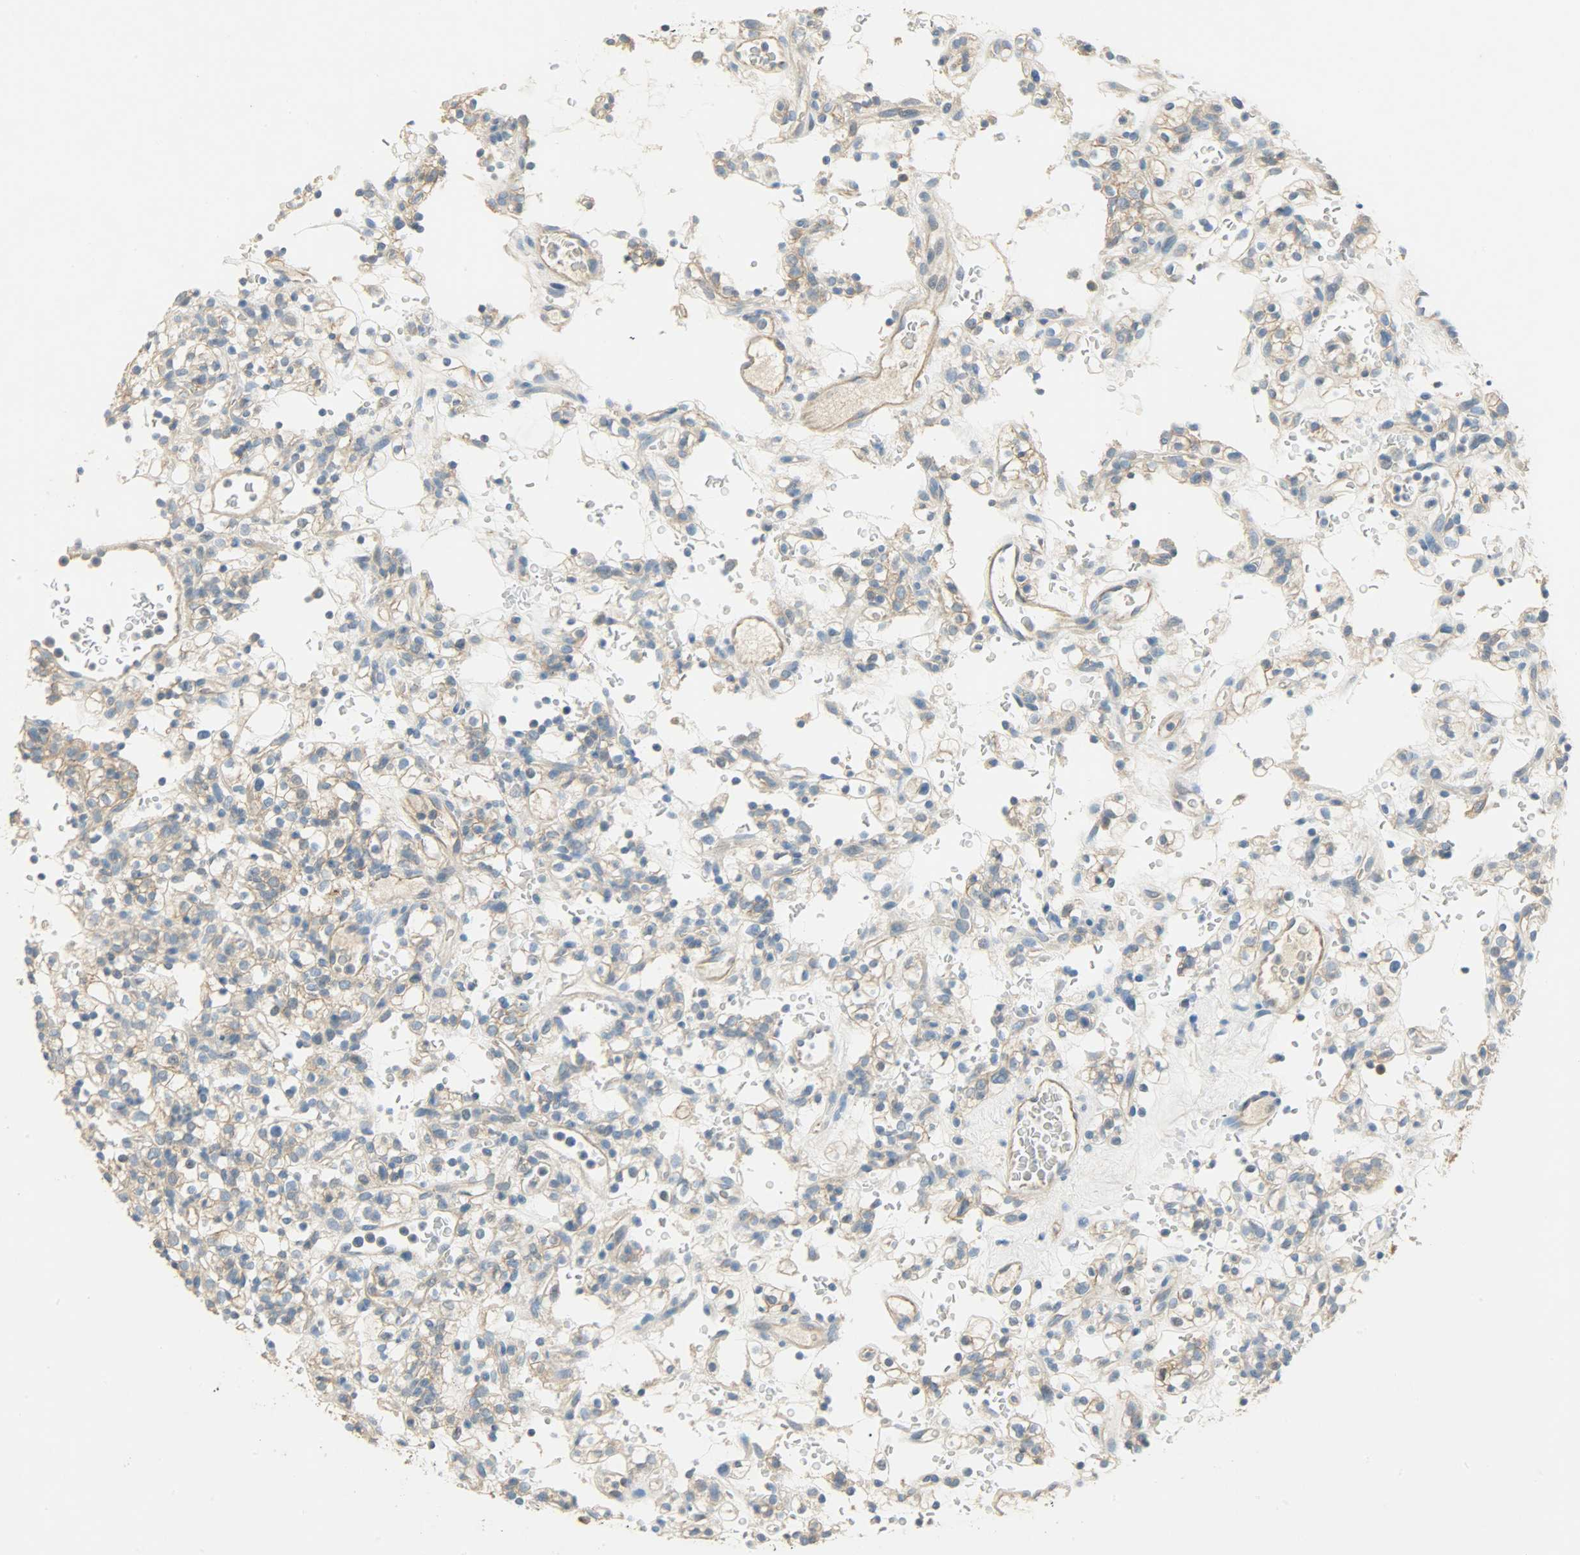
{"staining": {"intensity": "moderate", "quantity": ">75%", "location": "cytoplasmic/membranous"}, "tissue": "renal cancer", "cell_type": "Tumor cells", "image_type": "cancer", "snomed": [{"axis": "morphology", "description": "Normal tissue, NOS"}, {"axis": "morphology", "description": "Adenocarcinoma, NOS"}, {"axis": "topography", "description": "Kidney"}], "caption": "IHC (DAB (3,3'-diaminobenzidine)) staining of adenocarcinoma (renal) displays moderate cytoplasmic/membranous protein expression in about >75% of tumor cells. (DAB (3,3'-diaminobenzidine) IHC with brightfield microscopy, high magnification).", "gene": "DSG2", "patient": {"sex": "female", "age": 72}}